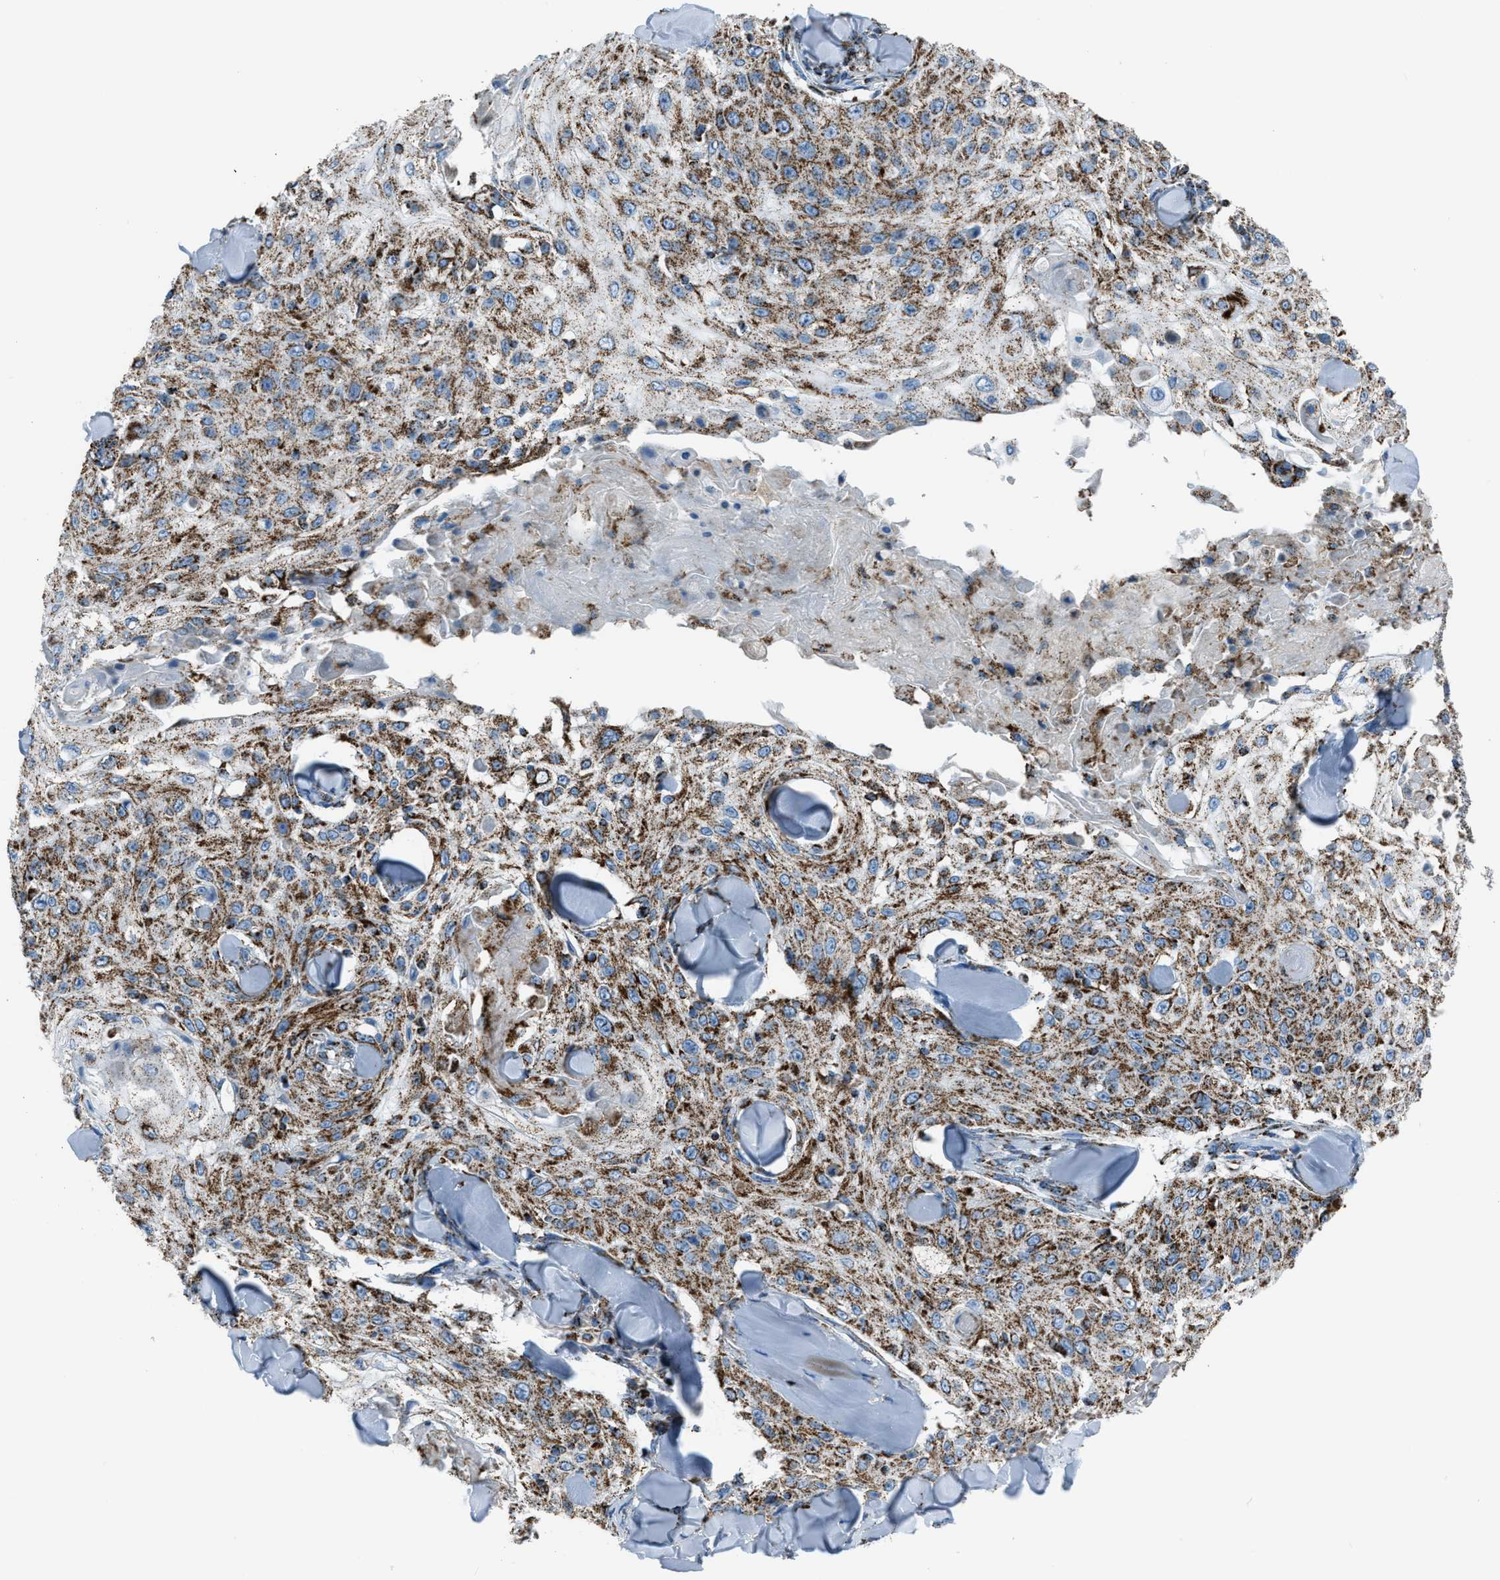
{"staining": {"intensity": "moderate", "quantity": ">75%", "location": "cytoplasmic/membranous"}, "tissue": "skin cancer", "cell_type": "Tumor cells", "image_type": "cancer", "snomed": [{"axis": "morphology", "description": "Squamous cell carcinoma, NOS"}, {"axis": "topography", "description": "Skin"}], "caption": "Immunohistochemistry (IHC) (DAB (3,3'-diaminobenzidine)) staining of human skin squamous cell carcinoma demonstrates moderate cytoplasmic/membranous protein staining in about >75% of tumor cells. (brown staining indicates protein expression, while blue staining denotes nuclei).", "gene": "MDH2", "patient": {"sex": "male", "age": 86}}